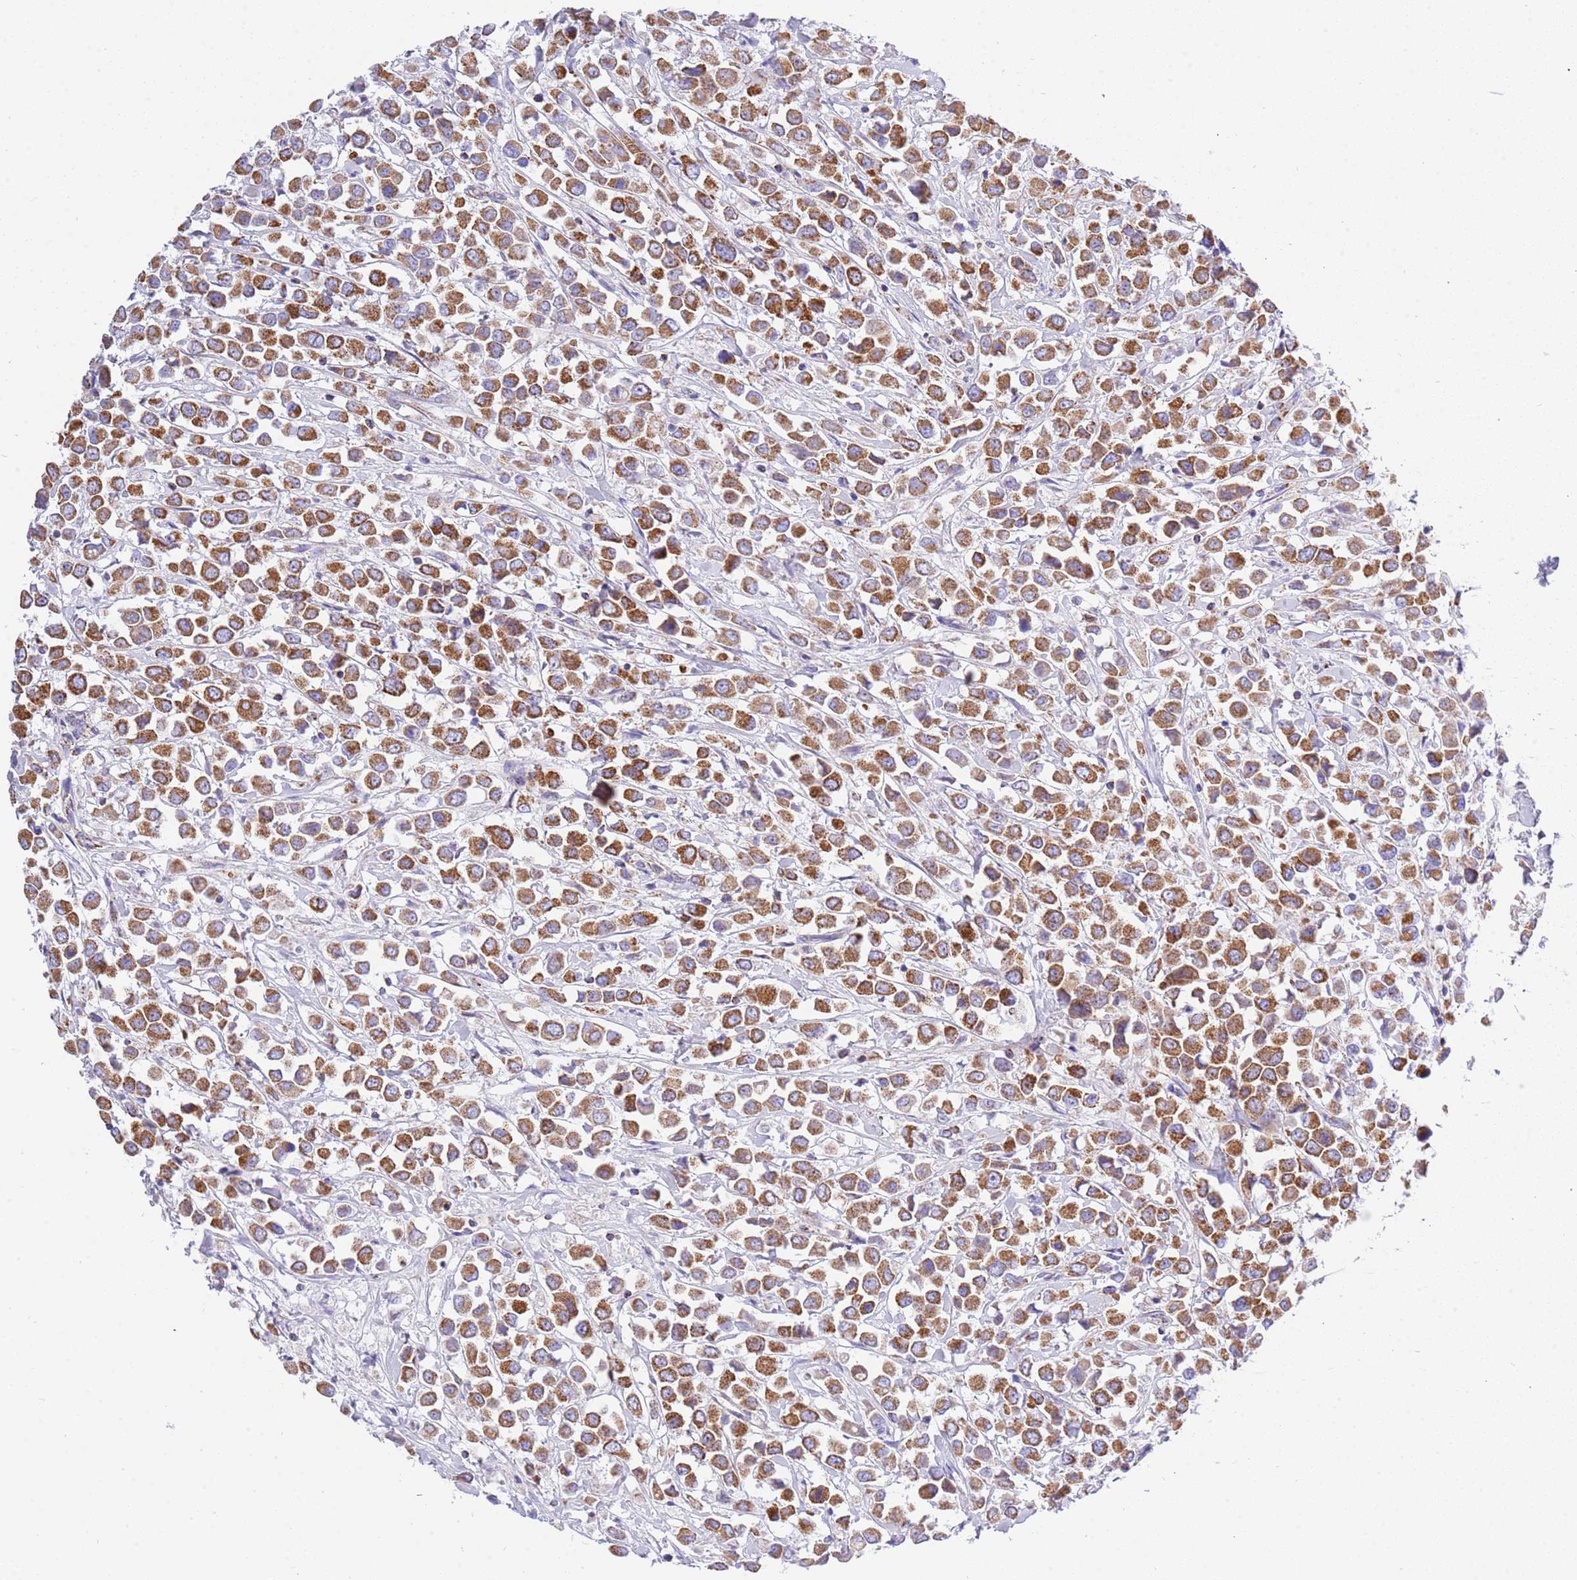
{"staining": {"intensity": "moderate", "quantity": ">75%", "location": "cytoplasmic/membranous"}, "tissue": "breast cancer", "cell_type": "Tumor cells", "image_type": "cancer", "snomed": [{"axis": "morphology", "description": "Duct carcinoma"}, {"axis": "topography", "description": "Breast"}], "caption": "Breast cancer (intraductal carcinoma) tissue reveals moderate cytoplasmic/membranous staining in approximately >75% of tumor cells, visualized by immunohistochemistry. Ihc stains the protein in brown and the nuclei are stained blue.", "gene": "SUCLG2", "patient": {"sex": "female", "age": 61}}